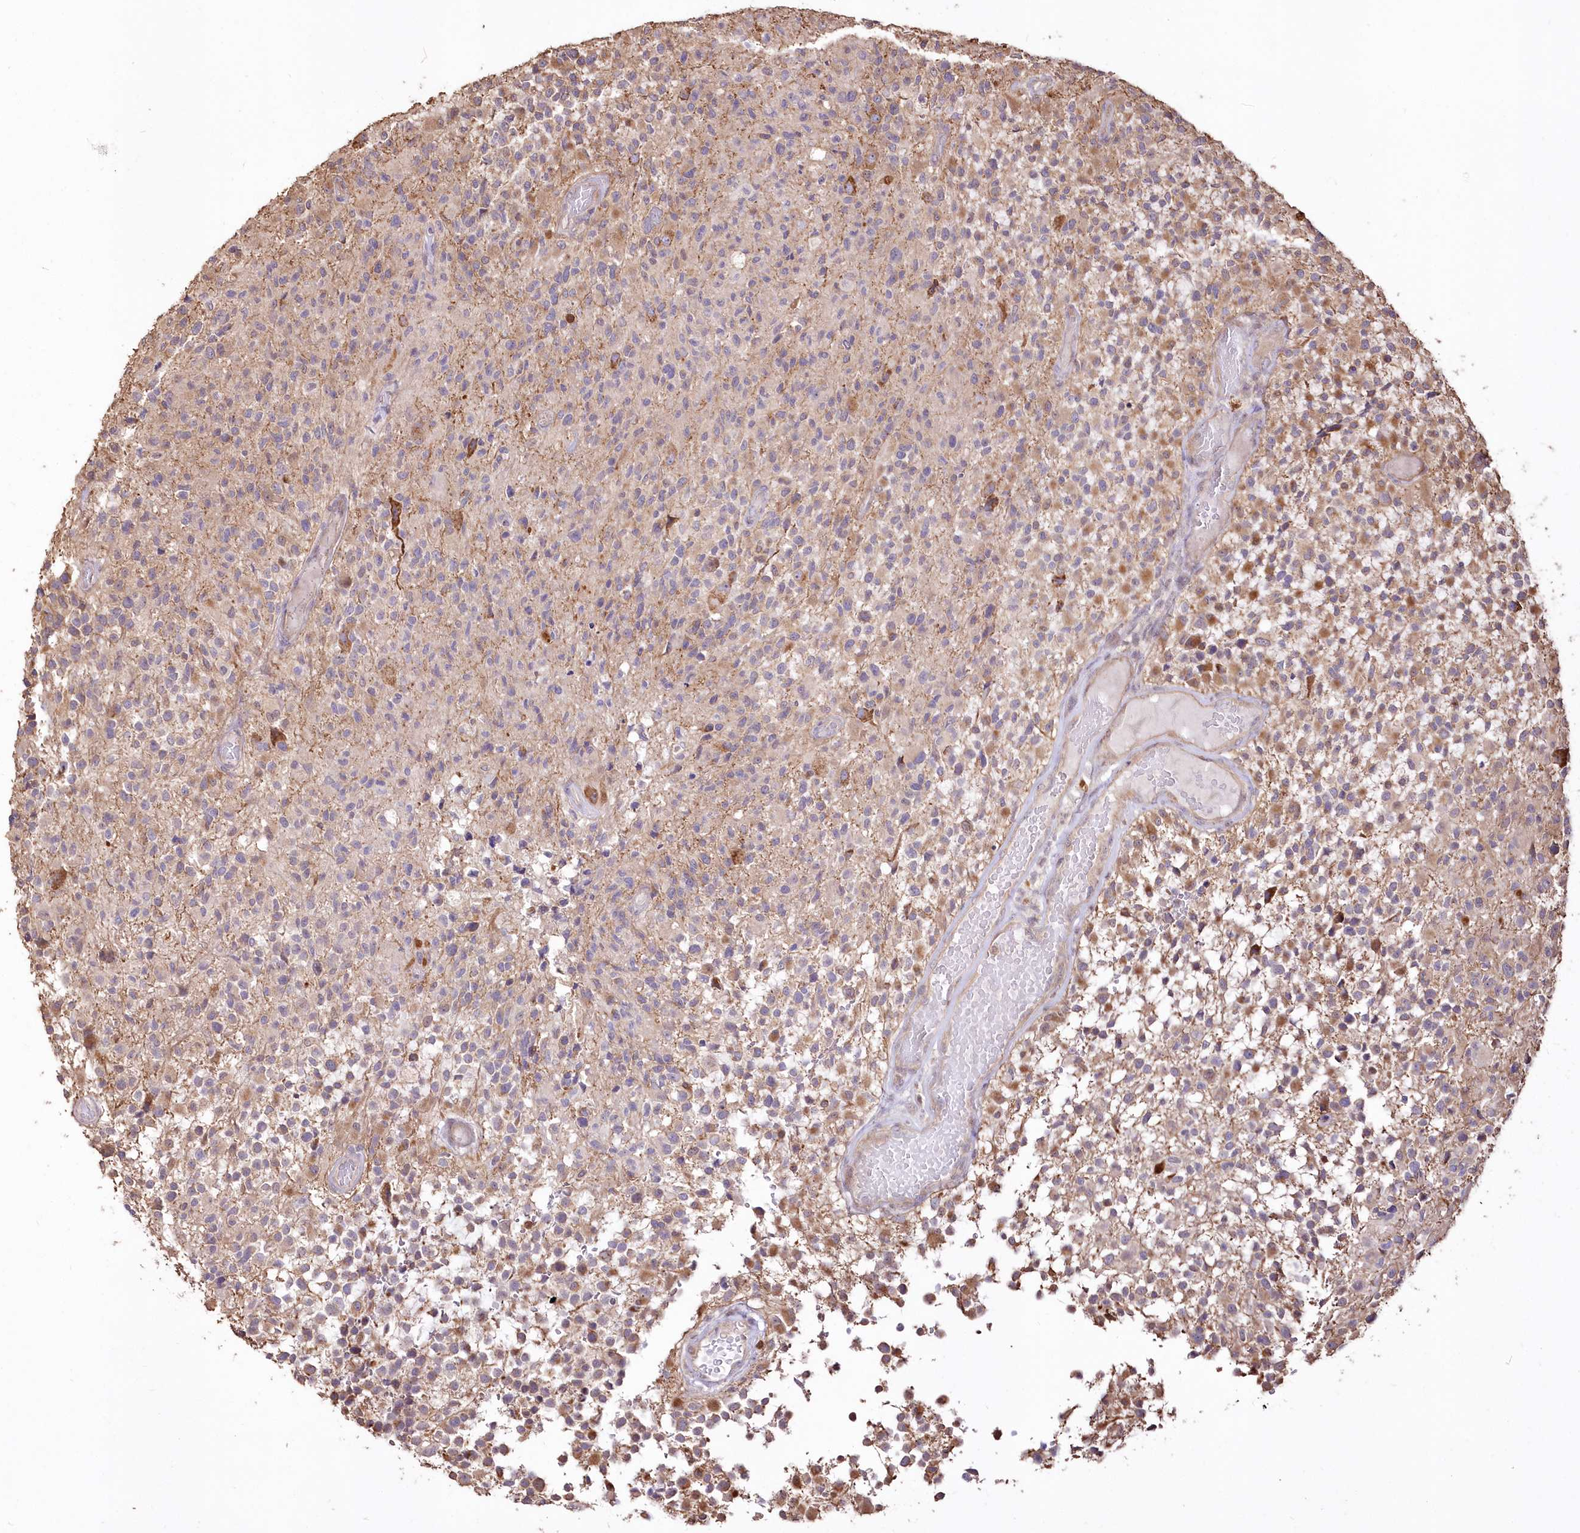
{"staining": {"intensity": "moderate", "quantity": "<25%", "location": "cytoplasmic/membranous"}, "tissue": "glioma", "cell_type": "Tumor cells", "image_type": "cancer", "snomed": [{"axis": "morphology", "description": "Glioma, malignant, High grade"}, {"axis": "morphology", "description": "Glioblastoma, NOS"}, {"axis": "topography", "description": "Brain"}], "caption": "About <25% of tumor cells in human glioma display moderate cytoplasmic/membranous protein staining as visualized by brown immunohistochemical staining.", "gene": "STK17B", "patient": {"sex": "male", "age": 60}}